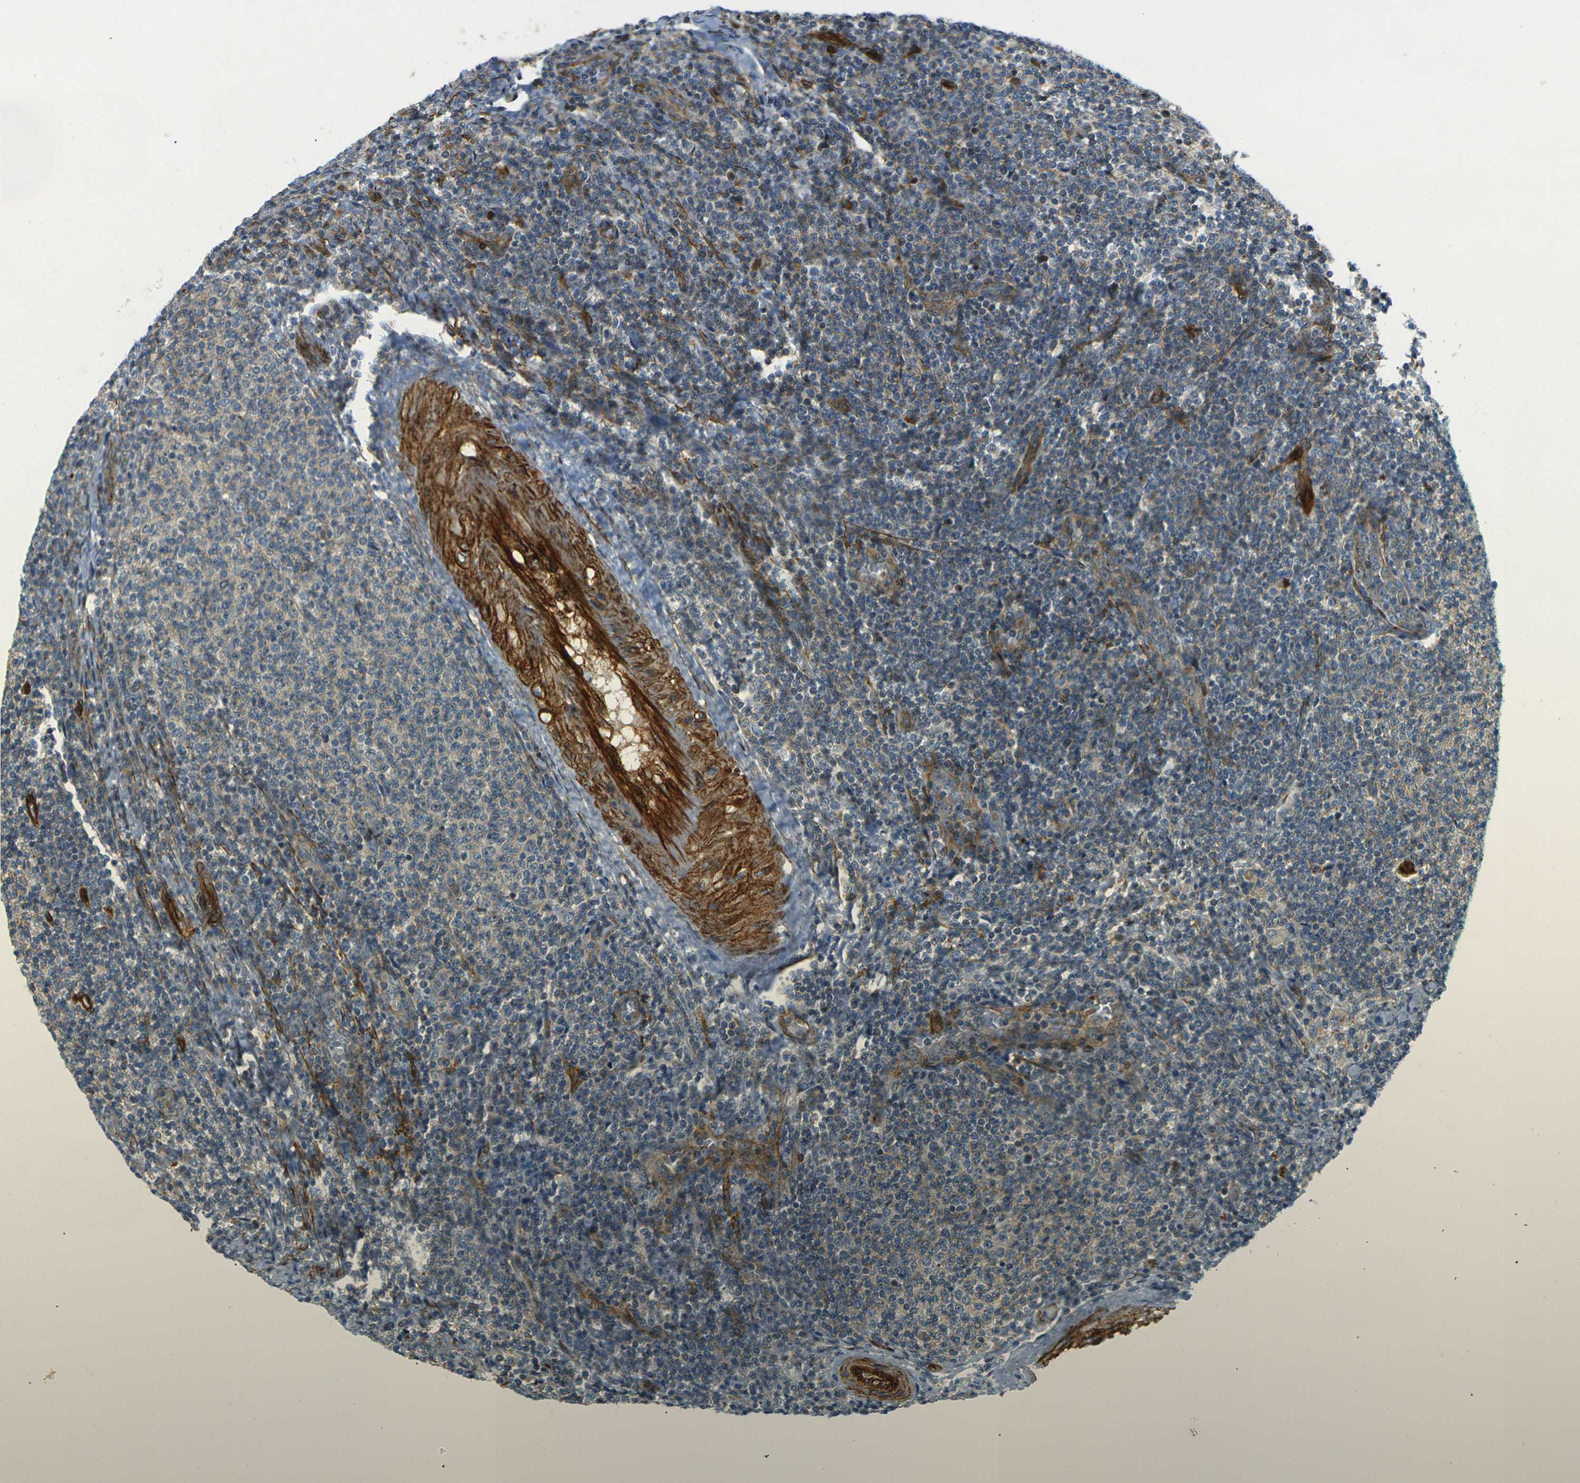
{"staining": {"intensity": "weak", "quantity": "<25%", "location": "cytoplasmic/membranous"}, "tissue": "lymphoma", "cell_type": "Tumor cells", "image_type": "cancer", "snomed": [{"axis": "morphology", "description": "Malignant lymphoma, non-Hodgkin's type, Low grade"}, {"axis": "topography", "description": "Lymph node"}], "caption": "DAB immunohistochemical staining of human low-grade malignant lymphoma, non-Hodgkin's type reveals no significant expression in tumor cells. (DAB (3,3'-diaminobenzidine) IHC, high magnification).", "gene": "EPHA7", "patient": {"sex": "male", "age": 66}}